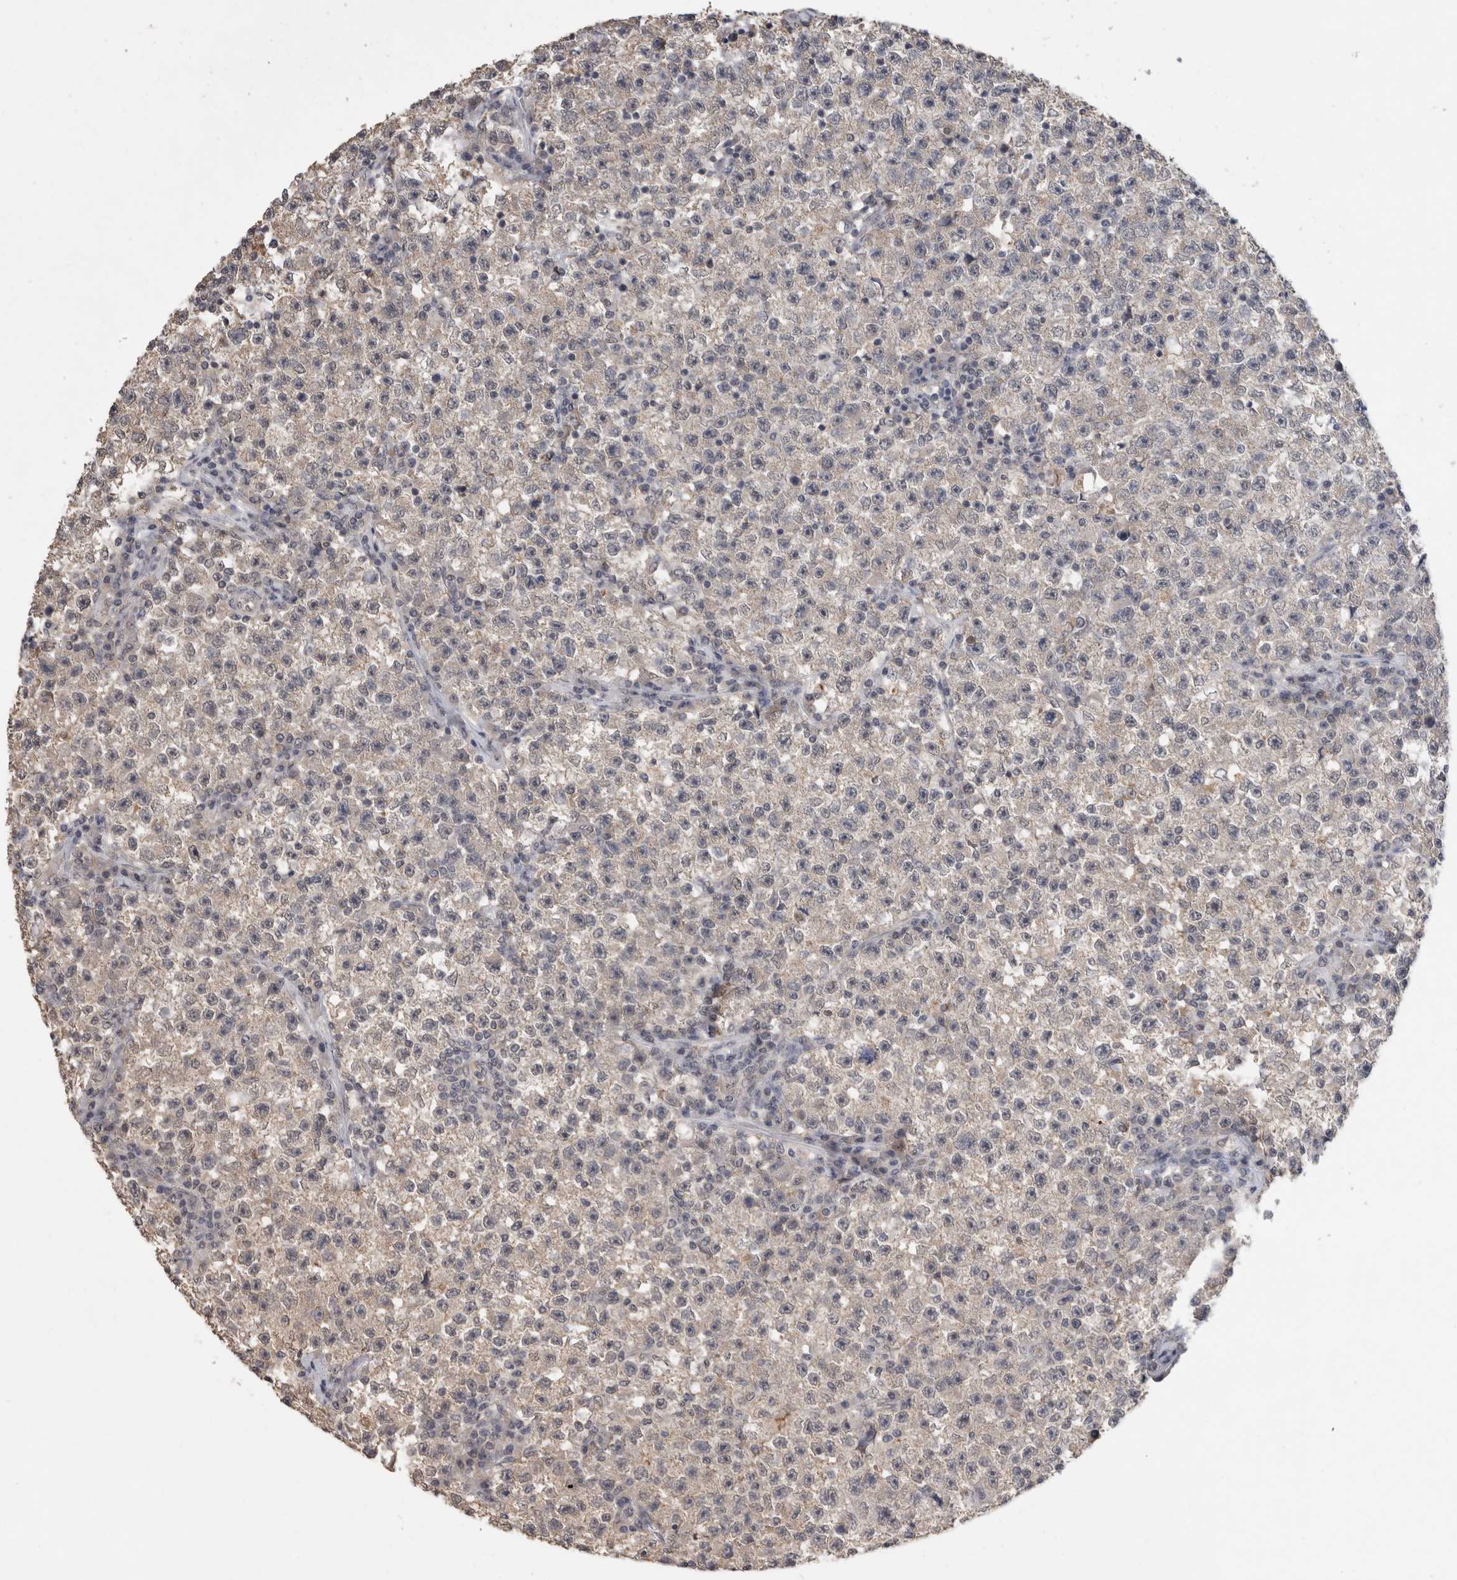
{"staining": {"intensity": "negative", "quantity": "none", "location": "none"}, "tissue": "testis cancer", "cell_type": "Tumor cells", "image_type": "cancer", "snomed": [{"axis": "morphology", "description": "Seminoma, NOS"}, {"axis": "topography", "description": "Testis"}], "caption": "Immunohistochemistry image of neoplastic tissue: human testis cancer stained with DAB shows no significant protein staining in tumor cells.", "gene": "RHPN1", "patient": {"sex": "male", "age": 22}}